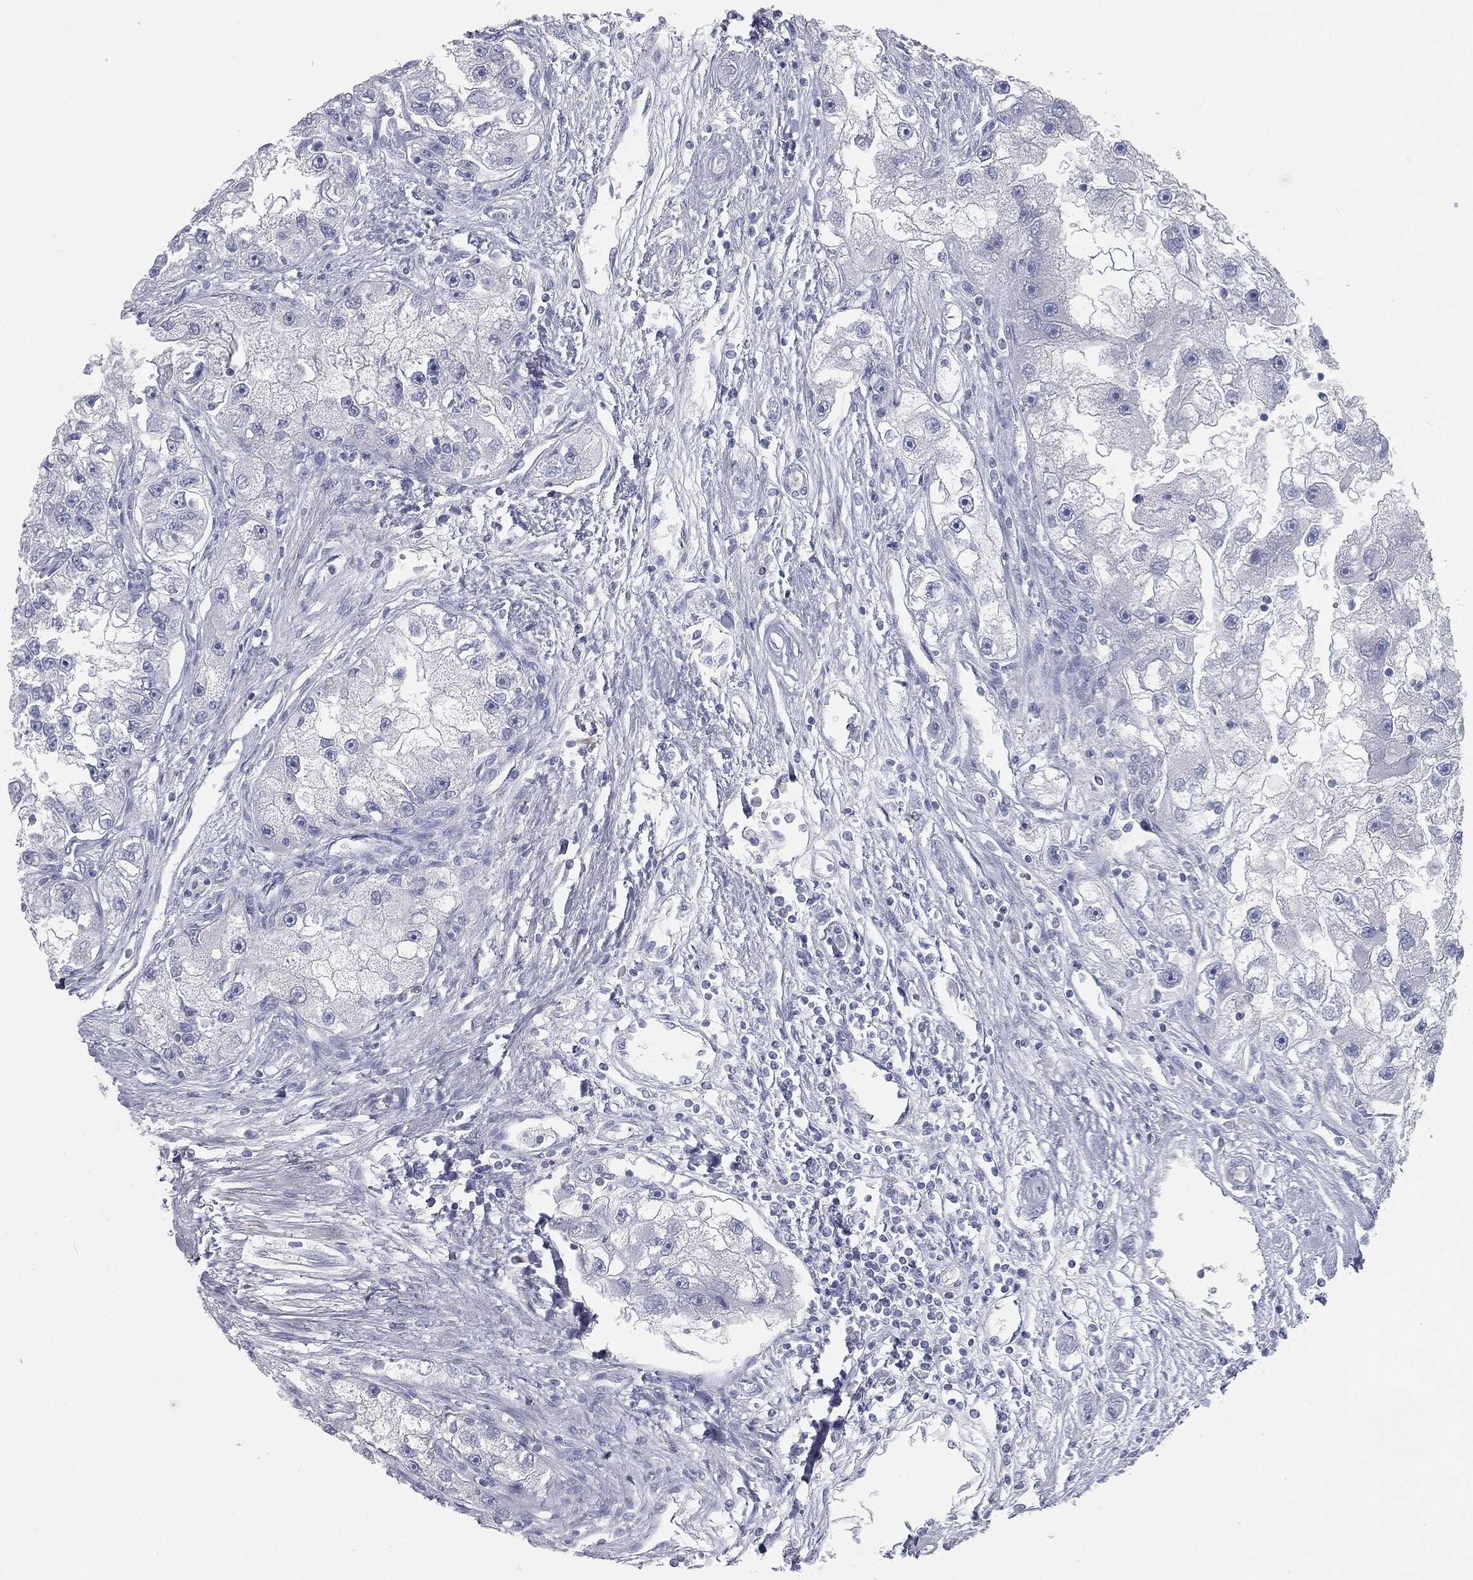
{"staining": {"intensity": "negative", "quantity": "none", "location": "none"}, "tissue": "renal cancer", "cell_type": "Tumor cells", "image_type": "cancer", "snomed": [{"axis": "morphology", "description": "Adenocarcinoma, NOS"}, {"axis": "topography", "description": "Kidney"}], "caption": "Tumor cells are negative for protein expression in human renal cancer.", "gene": "CAV3", "patient": {"sex": "male", "age": 63}}